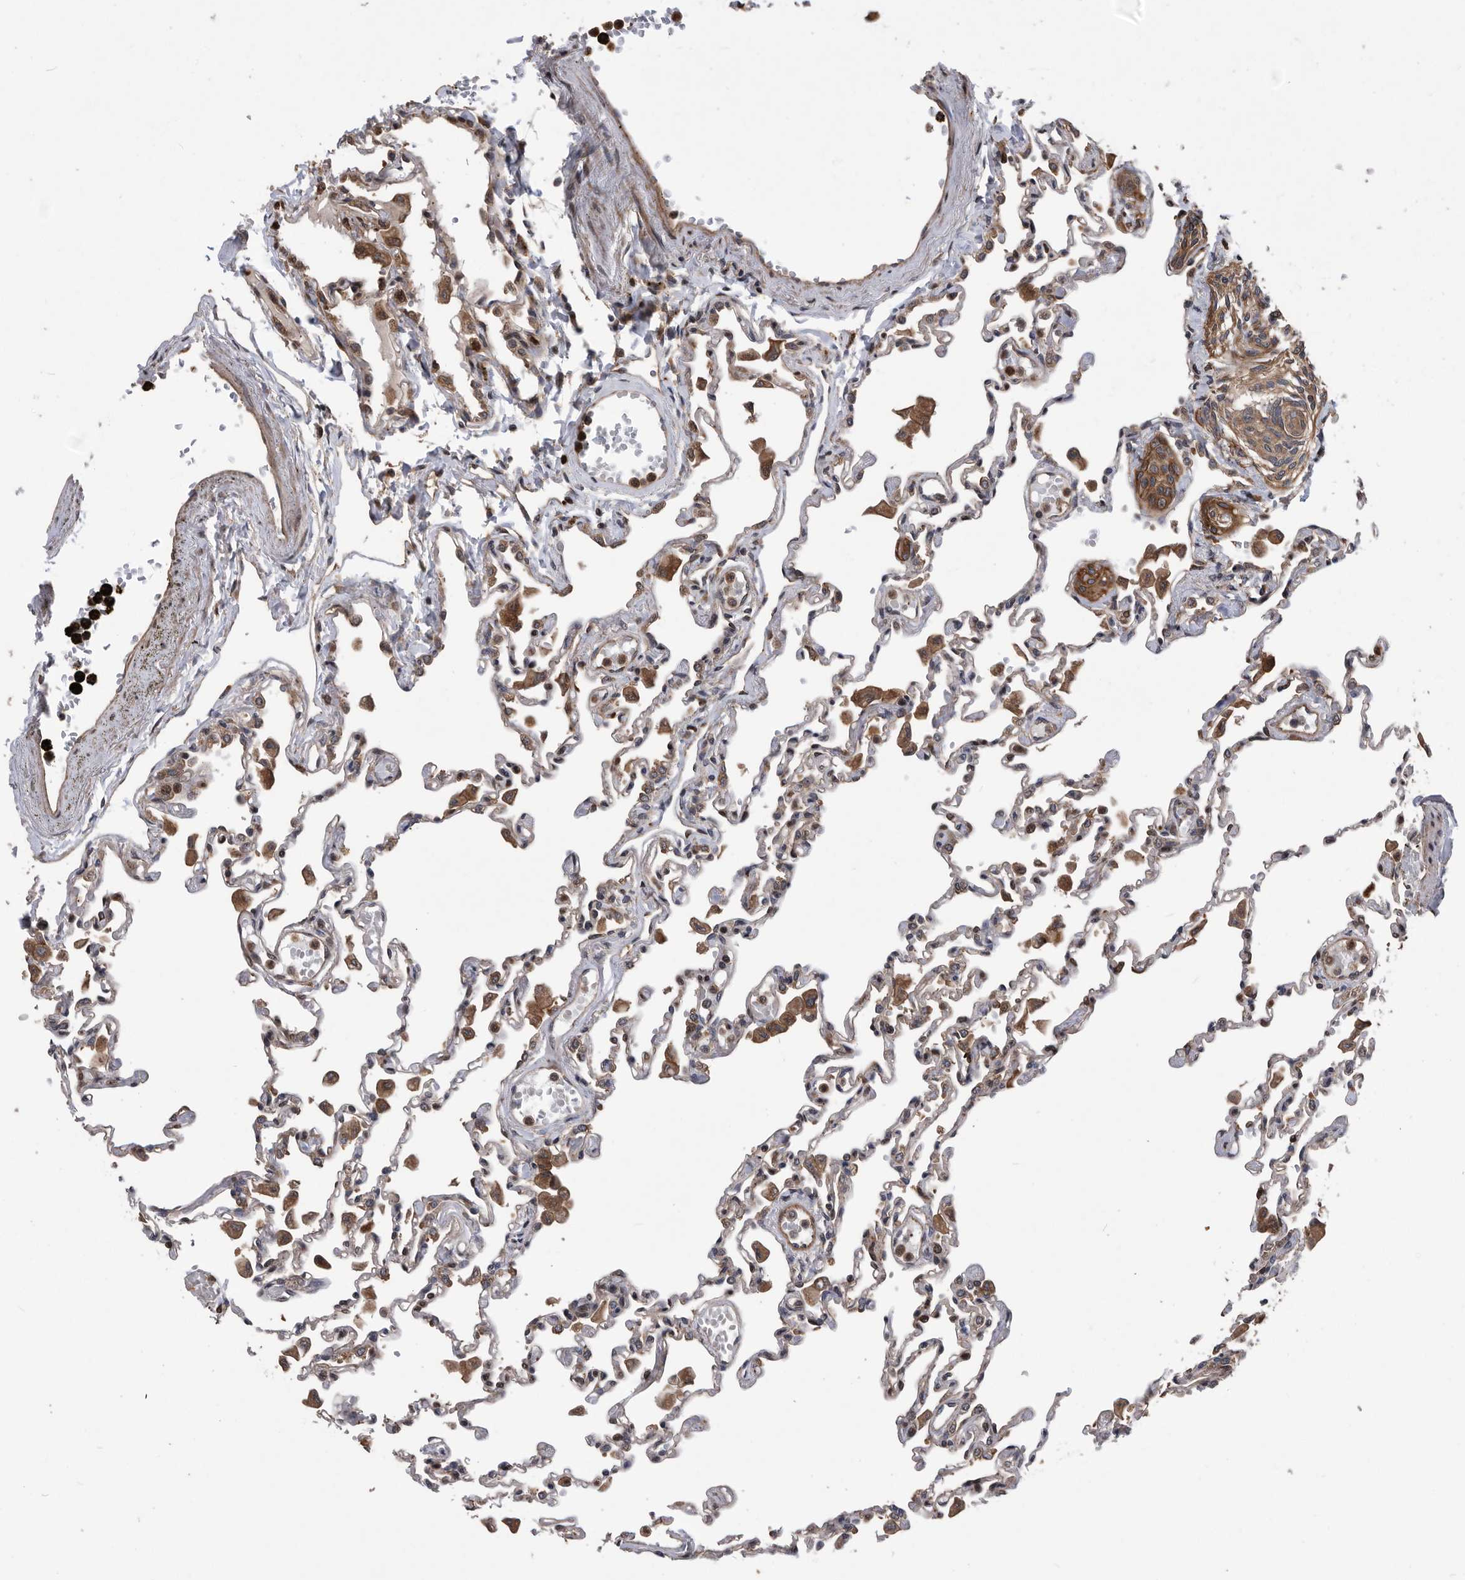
{"staining": {"intensity": "weak", "quantity": "<25%", "location": "cytoplasmic/membranous"}, "tissue": "lung", "cell_type": "Alveolar cells", "image_type": "normal", "snomed": [{"axis": "morphology", "description": "Normal tissue, NOS"}, {"axis": "topography", "description": "Bronchus"}, {"axis": "topography", "description": "Lung"}], "caption": "Photomicrograph shows no protein expression in alveolar cells of benign lung. (Stains: DAB (3,3'-diaminobenzidine) immunohistochemistry (IHC) with hematoxylin counter stain, Microscopy: brightfield microscopy at high magnification).", "gene": "SERINC2", "patient": {"sex": "female", "age": 49}}